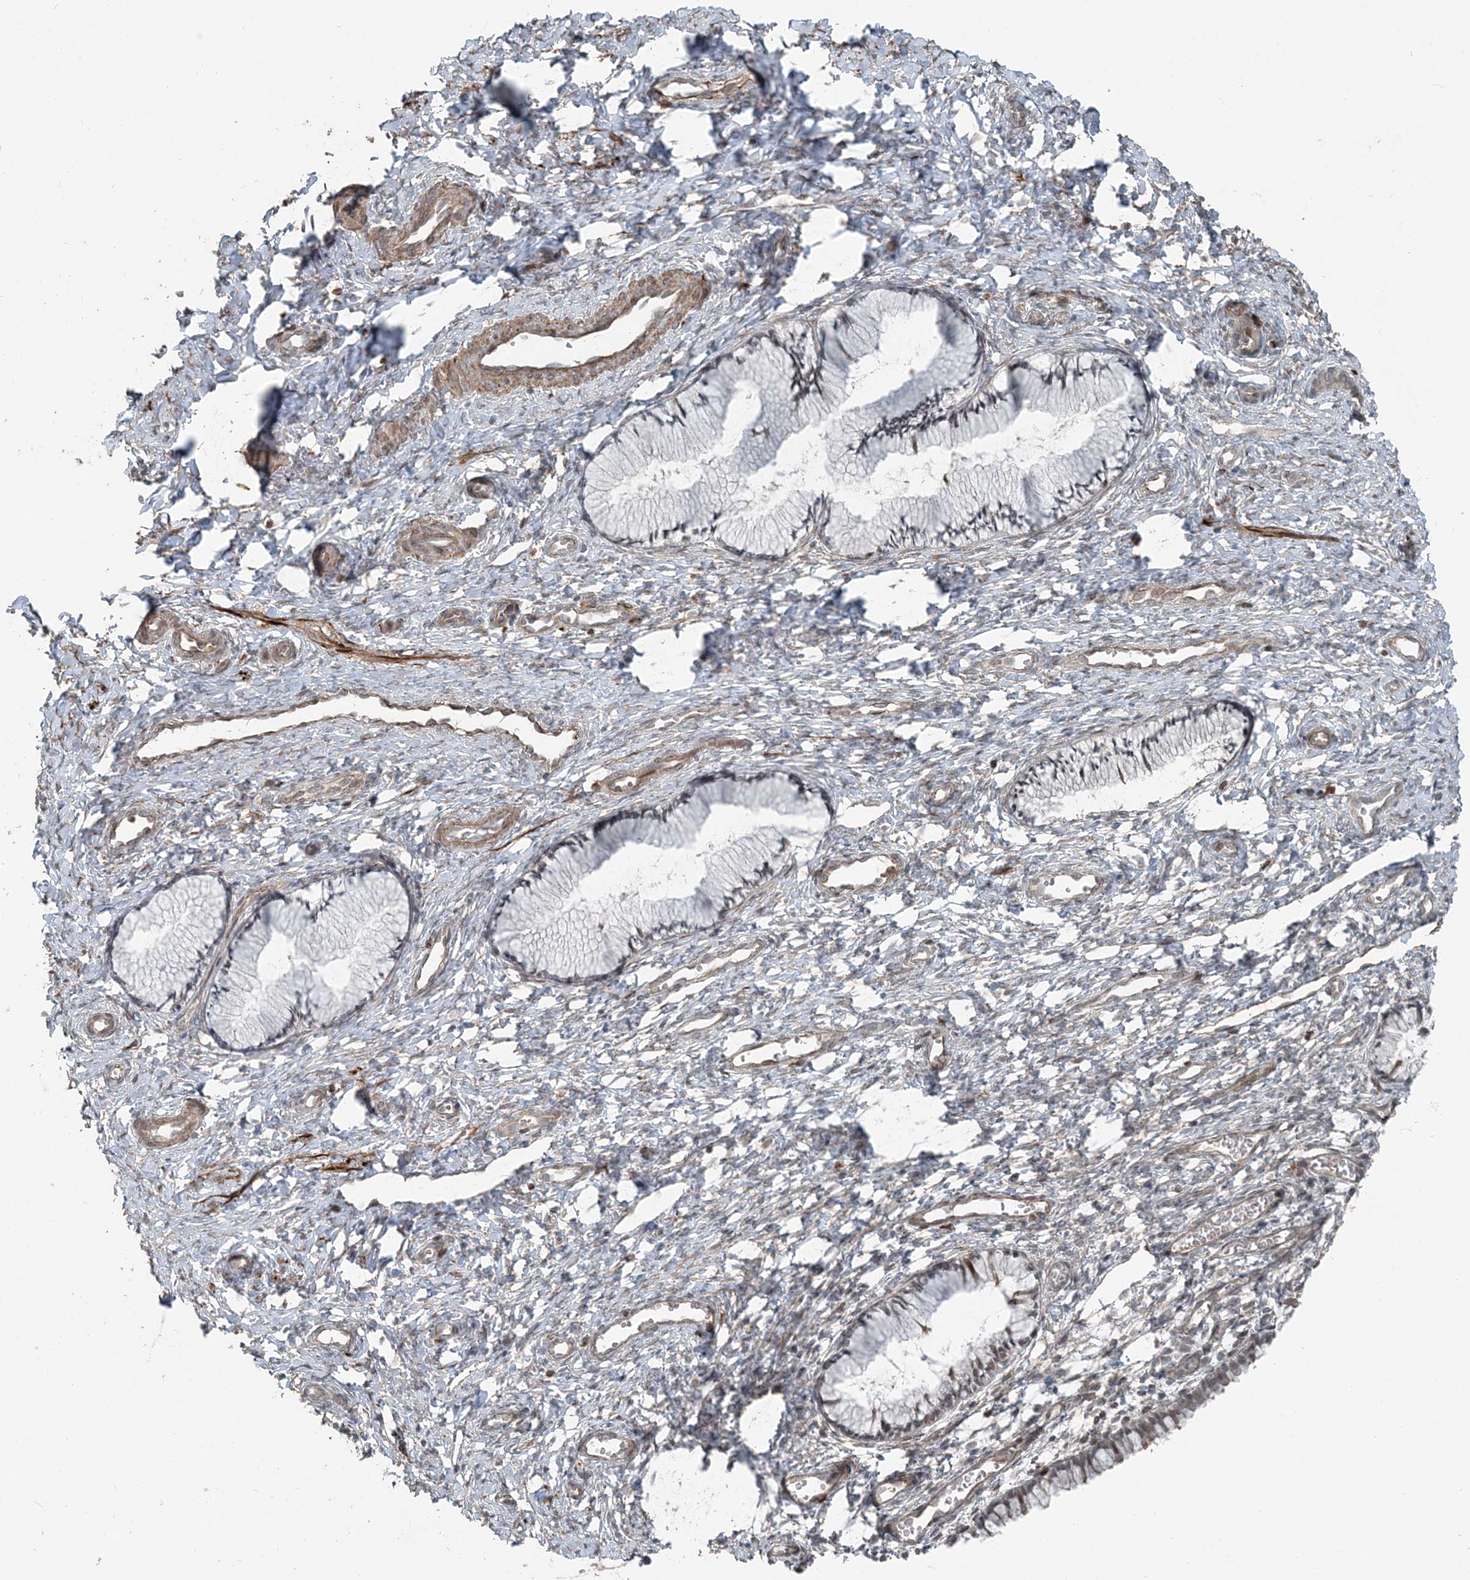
{"staining": {"intensity": "negative", "quantity": "none", "location": "none"}, "tissue": "cervix", "cell_type": "Glandular cells", "image_type": "normal", "snomed": [{"axis": "morphology", "description": "Normal tissue, NOS"}, {"axis": "topography", "description": "Cervix"}], "caption": "High magnification brightfield microscopy of normal cervix stained with DAB (3,3'-diaminobenzidine) (brown) and counterstained with hematoxylin (blue): glandular cells show no significant positivity.", "gene": "FBXL17", "patient": {"sex": "female", "age": 27}}